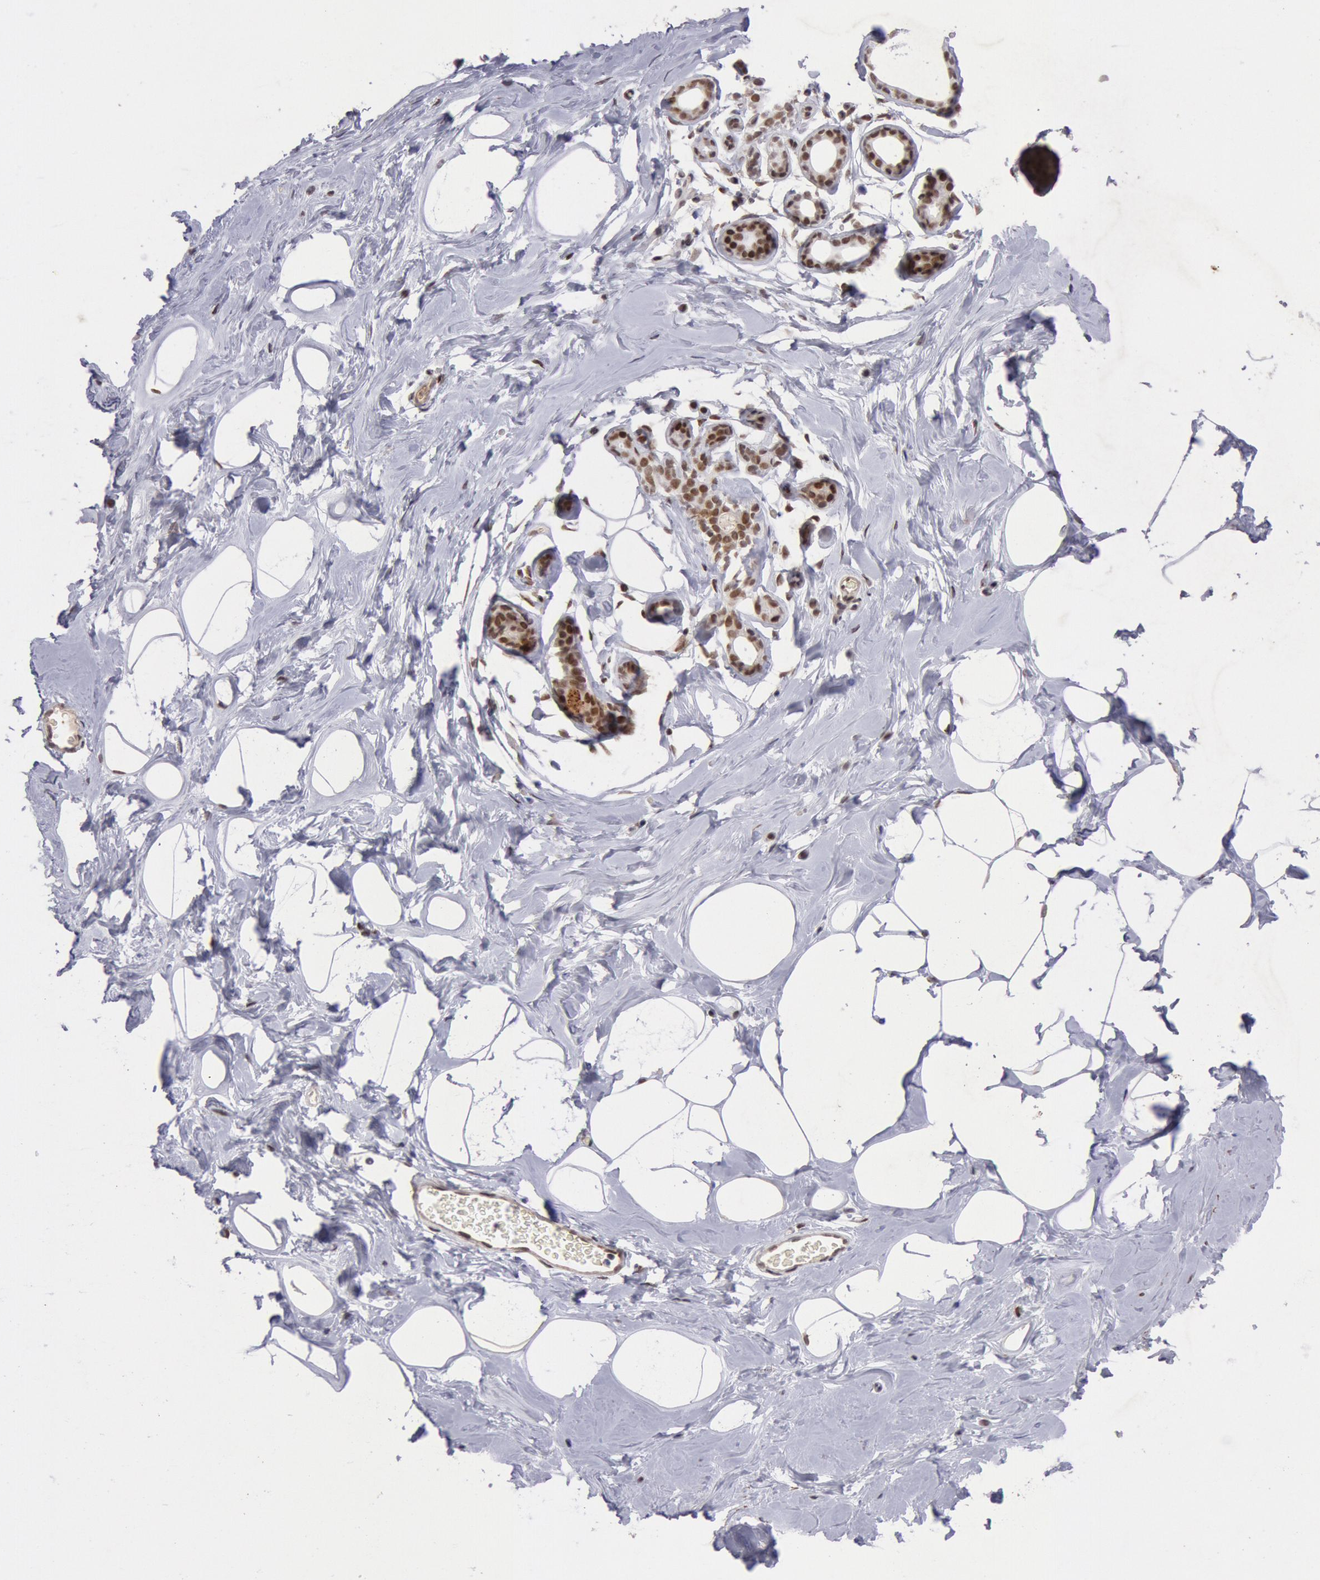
{"staining": {"intensity": "moderate", "quantity": ">75%", "location": "nuclear"}, "tissue": "breast", "cell_type": "Adipocytes", "image_type": "normal", "snomed": [{"axis": "morphology", "description": "Normal tissue, NOS"}, {"axis": "morphology", "description": "Fibrosis, NOS"}, {"axis": "topography", "description": "Breast"}], "caption": "An IHC image of benign tissue is shown. Protein staining in brown highlights moderate nuclear positivity in breast within adipocytes. Using DAB (3,3'-diaminobenzidine) (brown) and hematoxylin (blue) stains, captured at high magnification using brightfield microscopy.", "gene": "CDKN2B", "patient": {"sex": "female", "age": 39}}